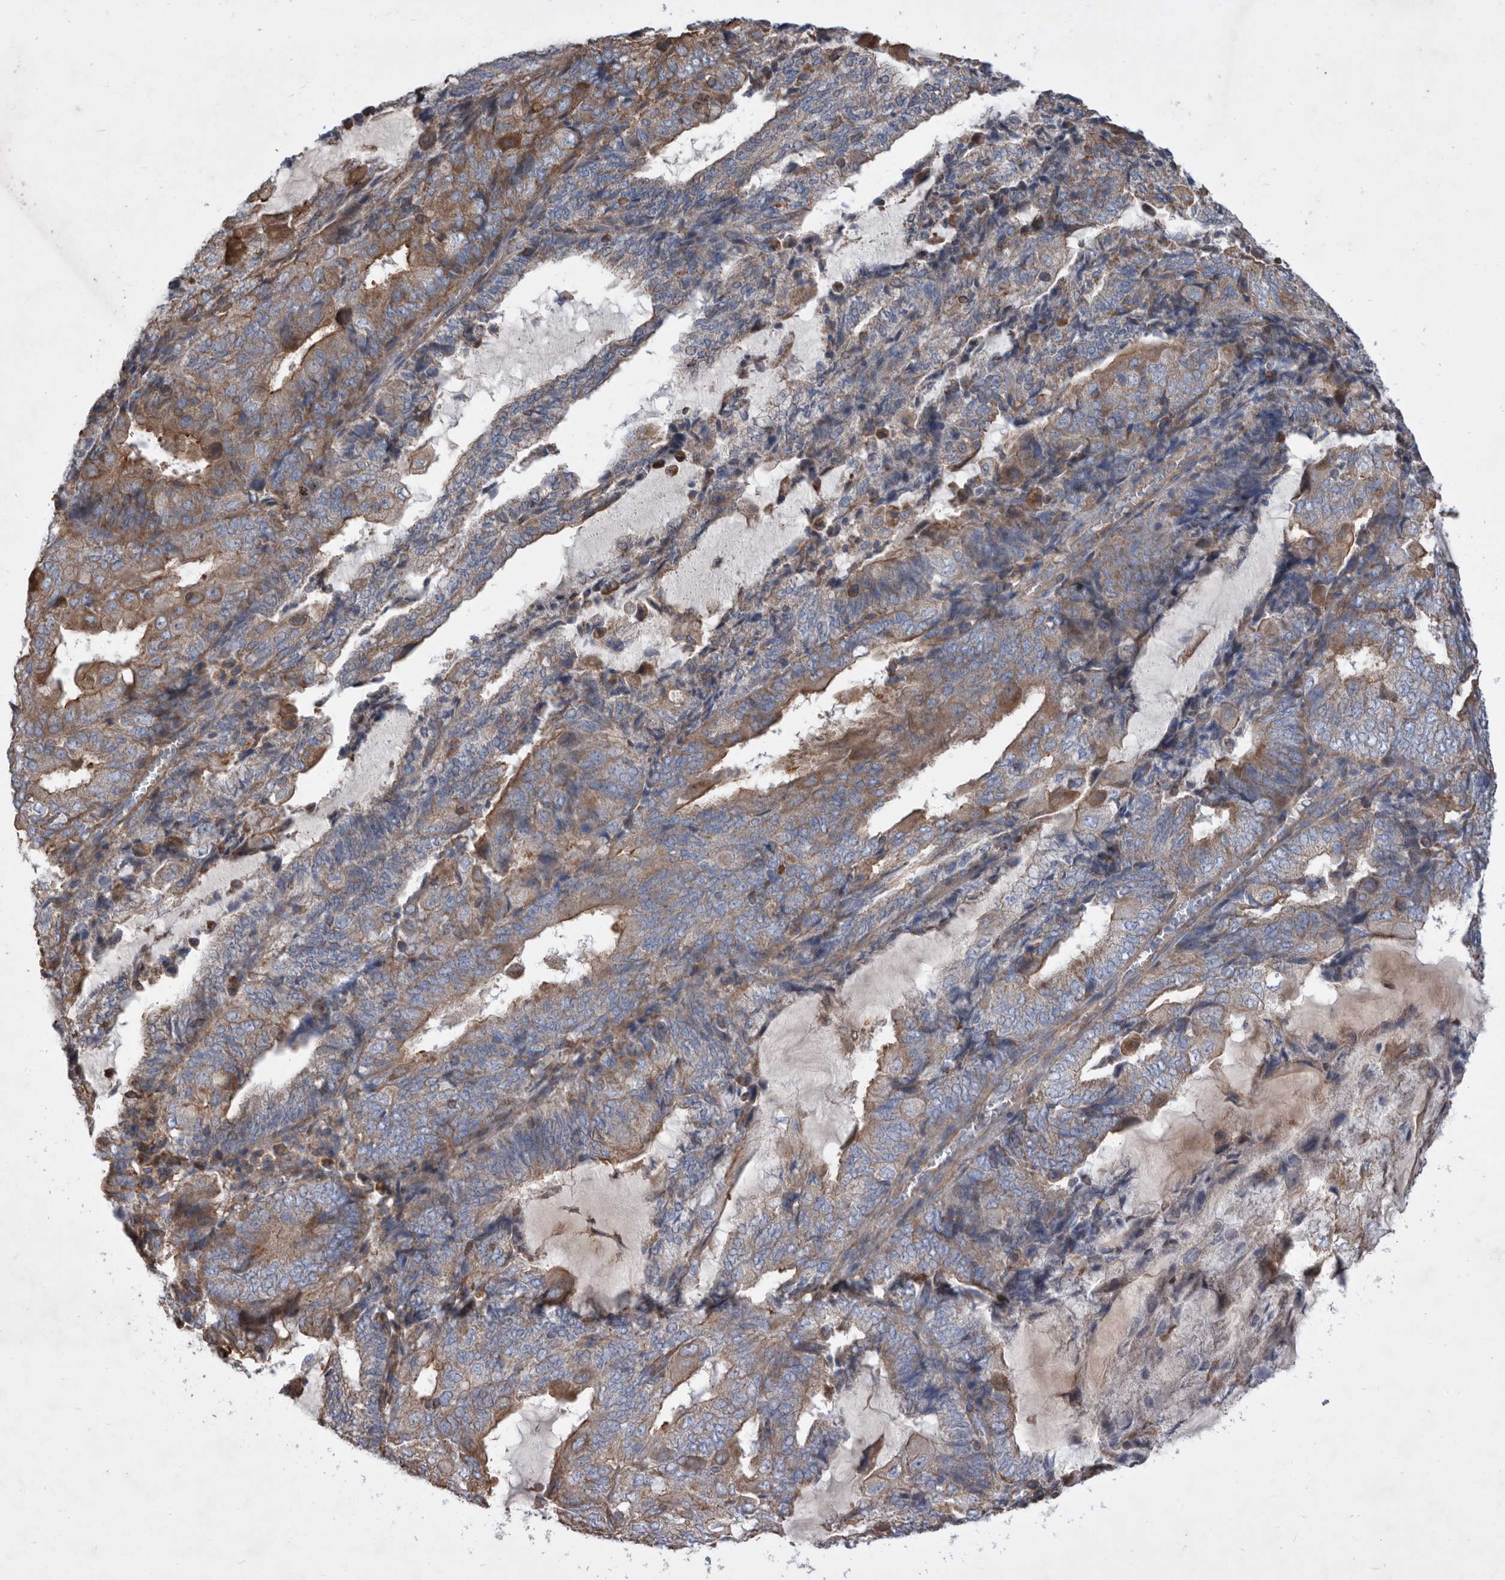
{"staining": {"intensity": "moderate", "quantity": ">75%", "location": "cytoplasmic/membranous"}, "tissue": "endometrial cancer", "cell_type": "Tumor cells", "image_type": "cancer", "snomed": [{"axis": "morphology", "description": "Adenocarcinoma, NOS"}, {"axis": "topography", "description": "Endometrium"}], "caption": "IHC image of neoplastic tissue: endometrial cancer (adenocarcinoma) stained using IHC displays medium levels of moderate protein expression localized specifically in the cytoplasmic/membranous of tumor cells, appearing as a cytoplasmic/membranous brown color.", "gene": "ATP13A3", "patient": {"sex": "female", "age": 81}}